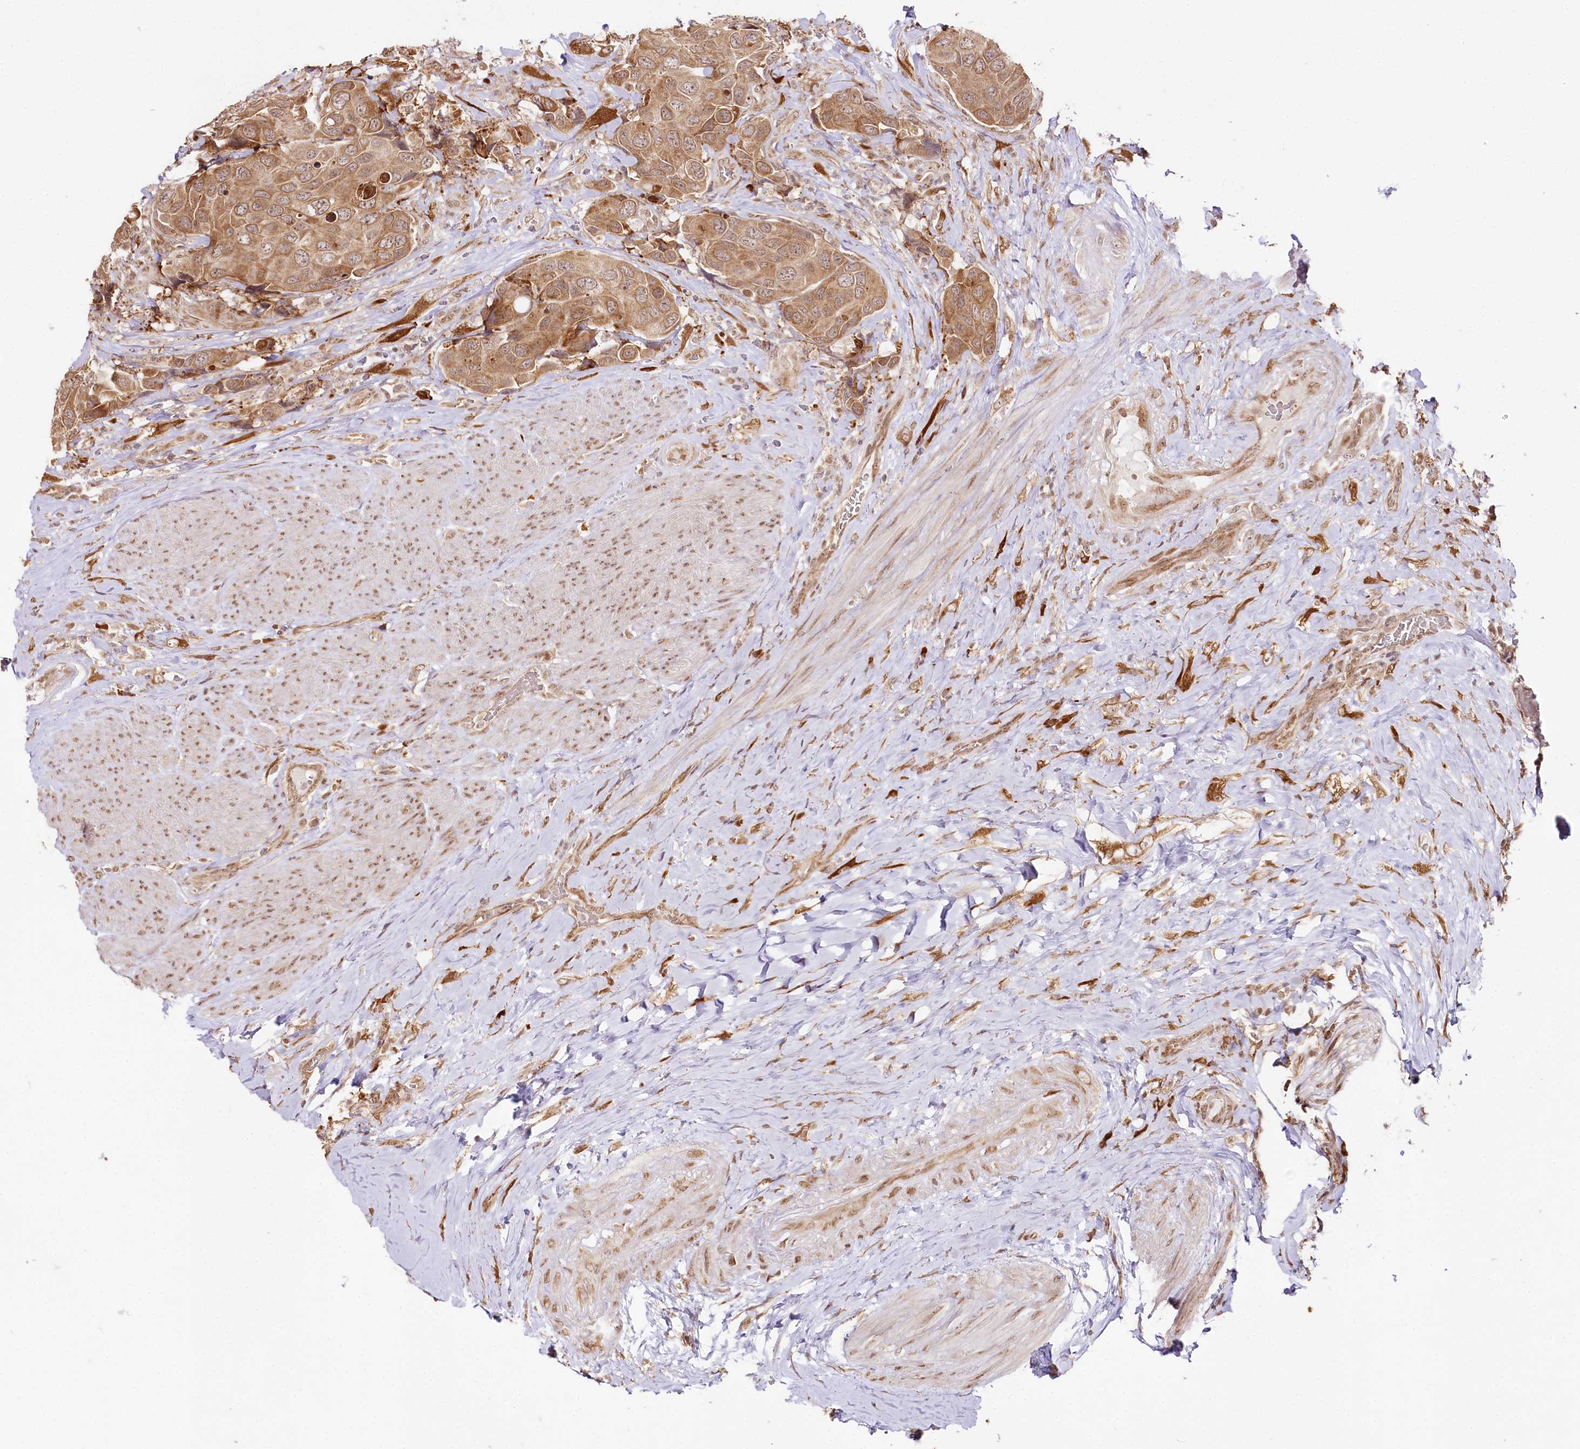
{"staining": {"intensity": "moderate", "quantity": ">75%", "location": "cytoplasmic/membranous"}, "tissue": "urothelial cancer", "cell_type": "Tumor cells", "image_type": "cancer", "snomed": [{"axis": "morphology", "description": "Urothelial carcinoma, High grade"}, {"axis": "topography", "description": "Urinary bladder"}], "caption": "The image exhibits a brown stain indicating the presence of a protein in the cytoplasmic/membranous of tumor cells in urothelial cancer.", "gene": "ENSG00000144785", "patient": {"sex": "male", "age": 74}}